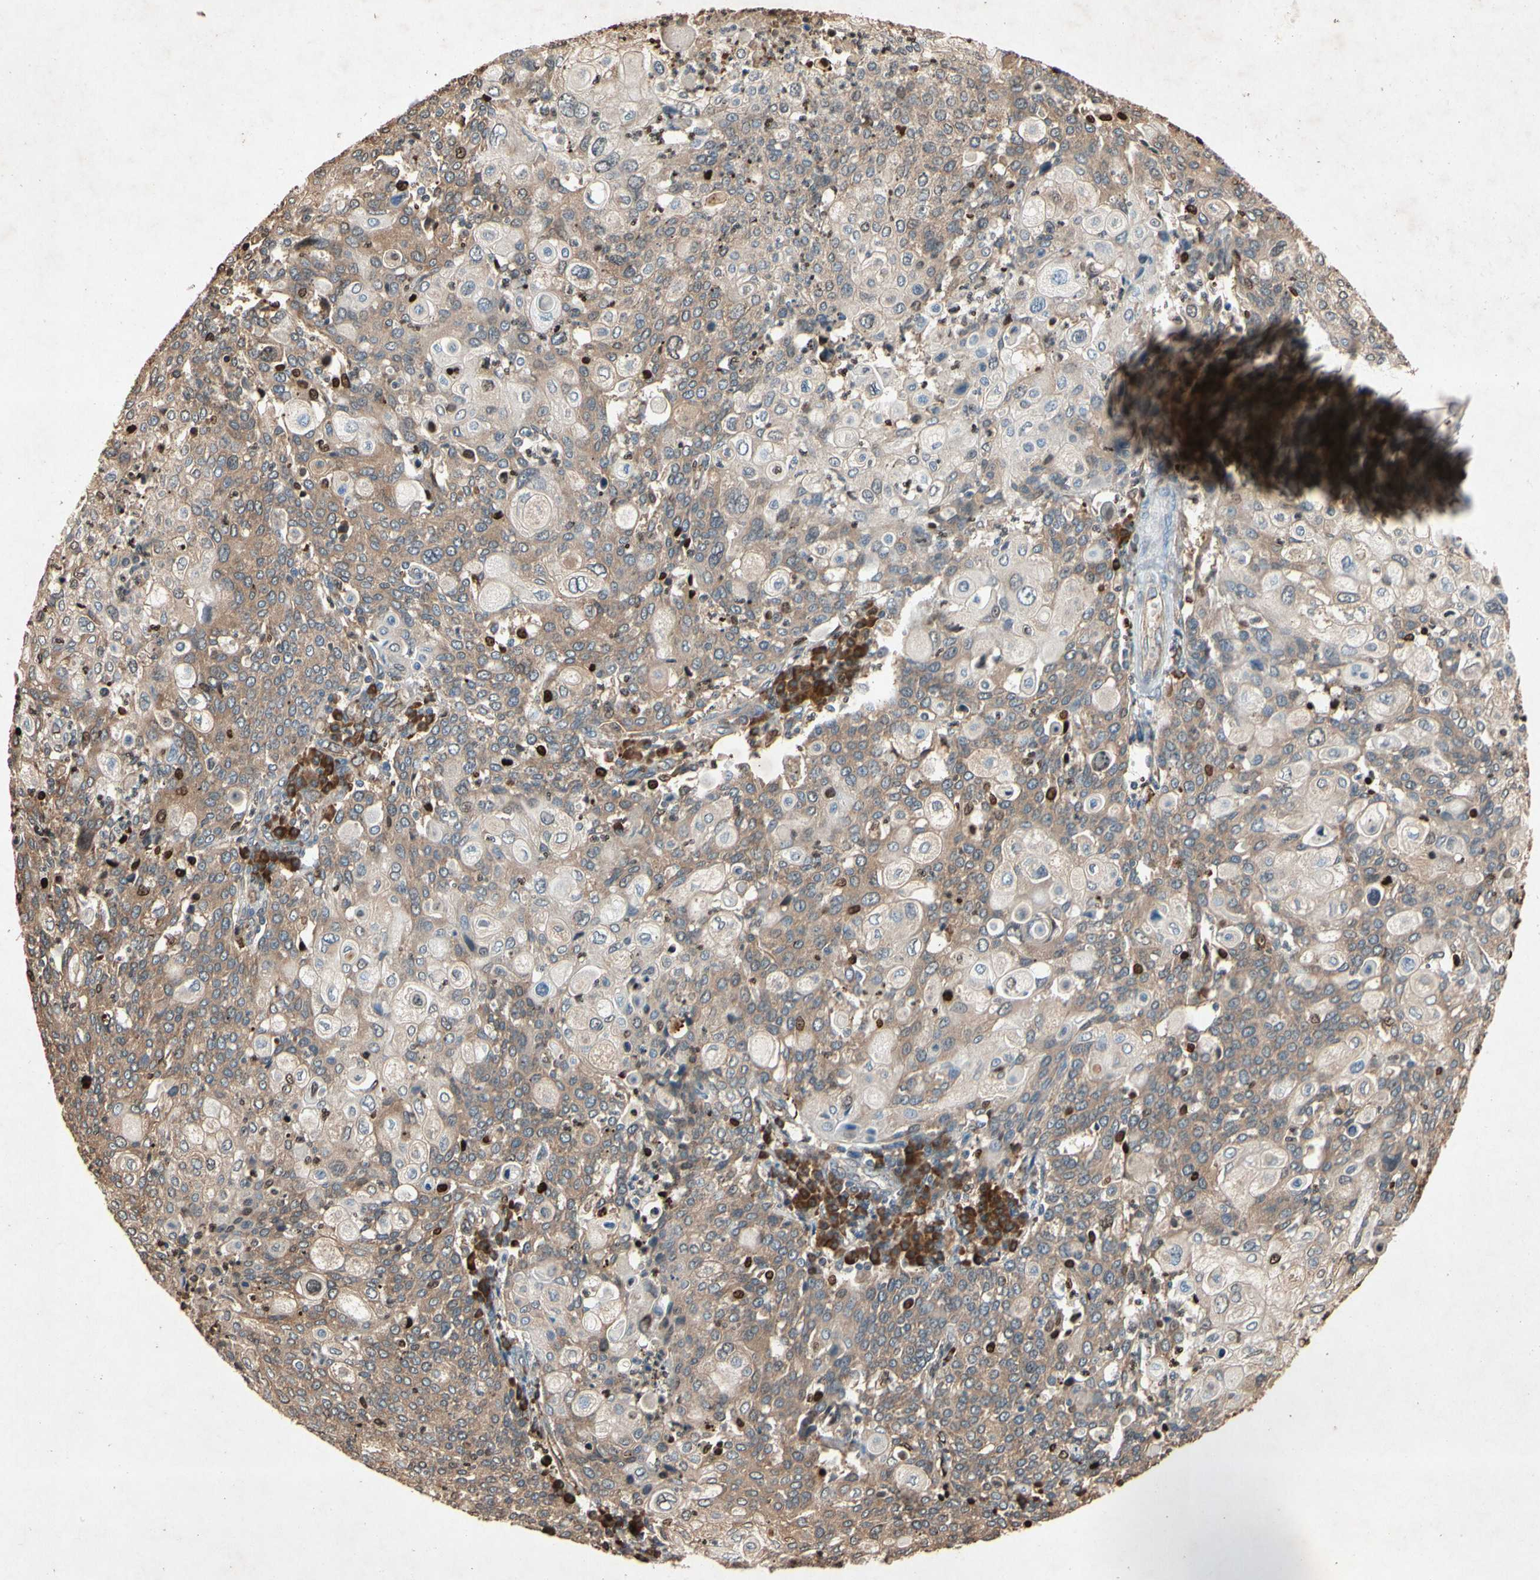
{"staining": {"intensity": "moderate", "quantity": ">75%", "location": "cytoplasmic/membranous"}, "tissue": "cervical cancer", "cell_type": "Tumor cells", "image_type": "cancer", "snomed": [{"axis": "morphology", "description": "Squamous cell carcinoma, NOS"}, {"axis": "topography", "description": "Cervix"}], "caption": "Moderate cytoplasmic/membranous protein positivity is appreciated in about >75% of tumor cells in squamous cell carcinoma (cervical). The protein is stained brown, and the nuclei are stained in blue (DAB IHC with brightfield microscopy, high magnification).", "gene": "PRDX4", "patient": {"sex": "female", "age": 40}}